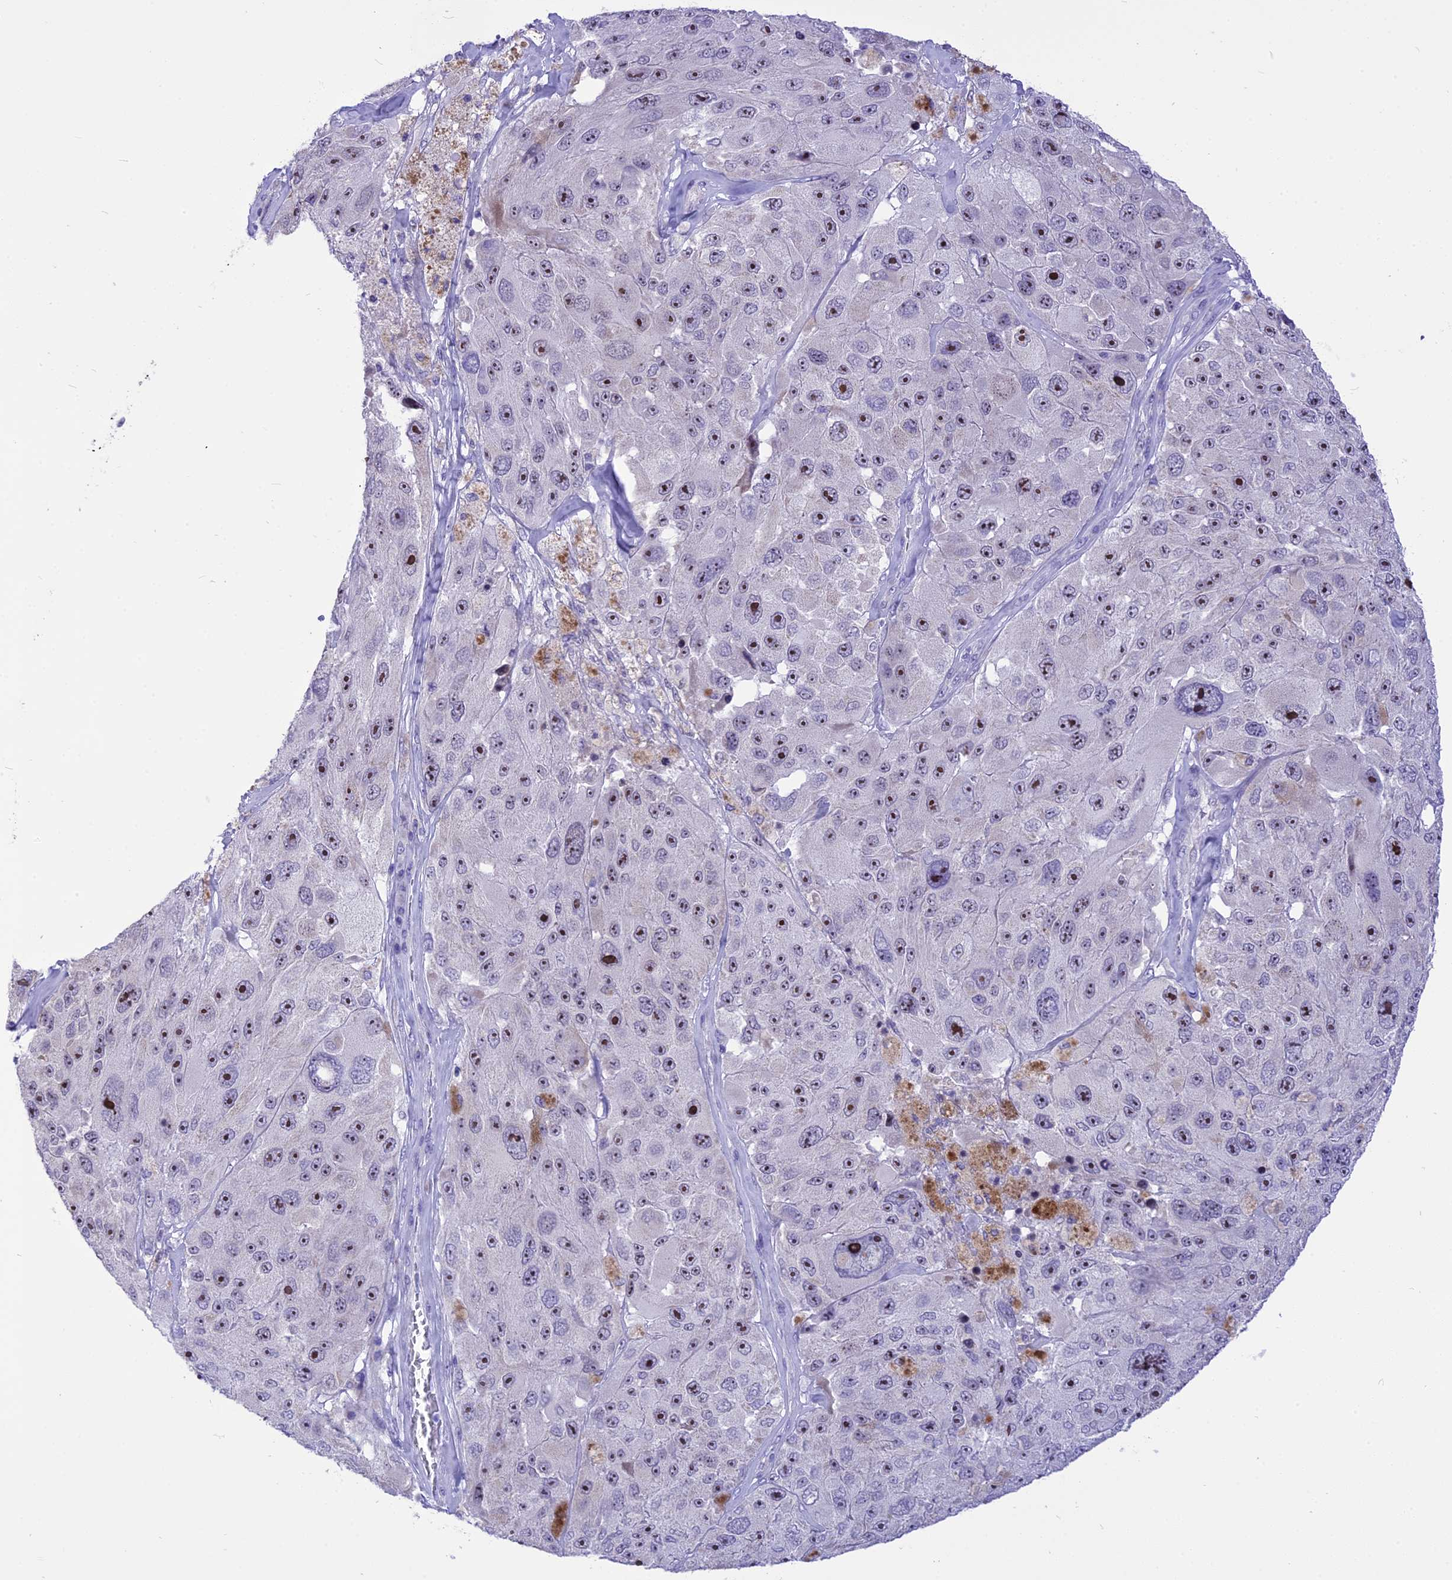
{"staining": {"intensity": "moderate", "quantity": "25%-75%", "location": "nuclear"}, "tissue": "melanoma", "cell_type": "Tumor cells", "image_type": "cancer", "snomed": [{"axis": "morphology", "description": "Malignant melanoma, Metastatic site"}, {"axis": "topography", "description": "Lymph node"}], "caption": "Melanoma stained with immunohistochemistry (IHC) shows moderate nuclear staining in approximately 25%-75% of tumor cells.", "gene": "CMSS1", "patient": {"sex": "male", "age": 62}}